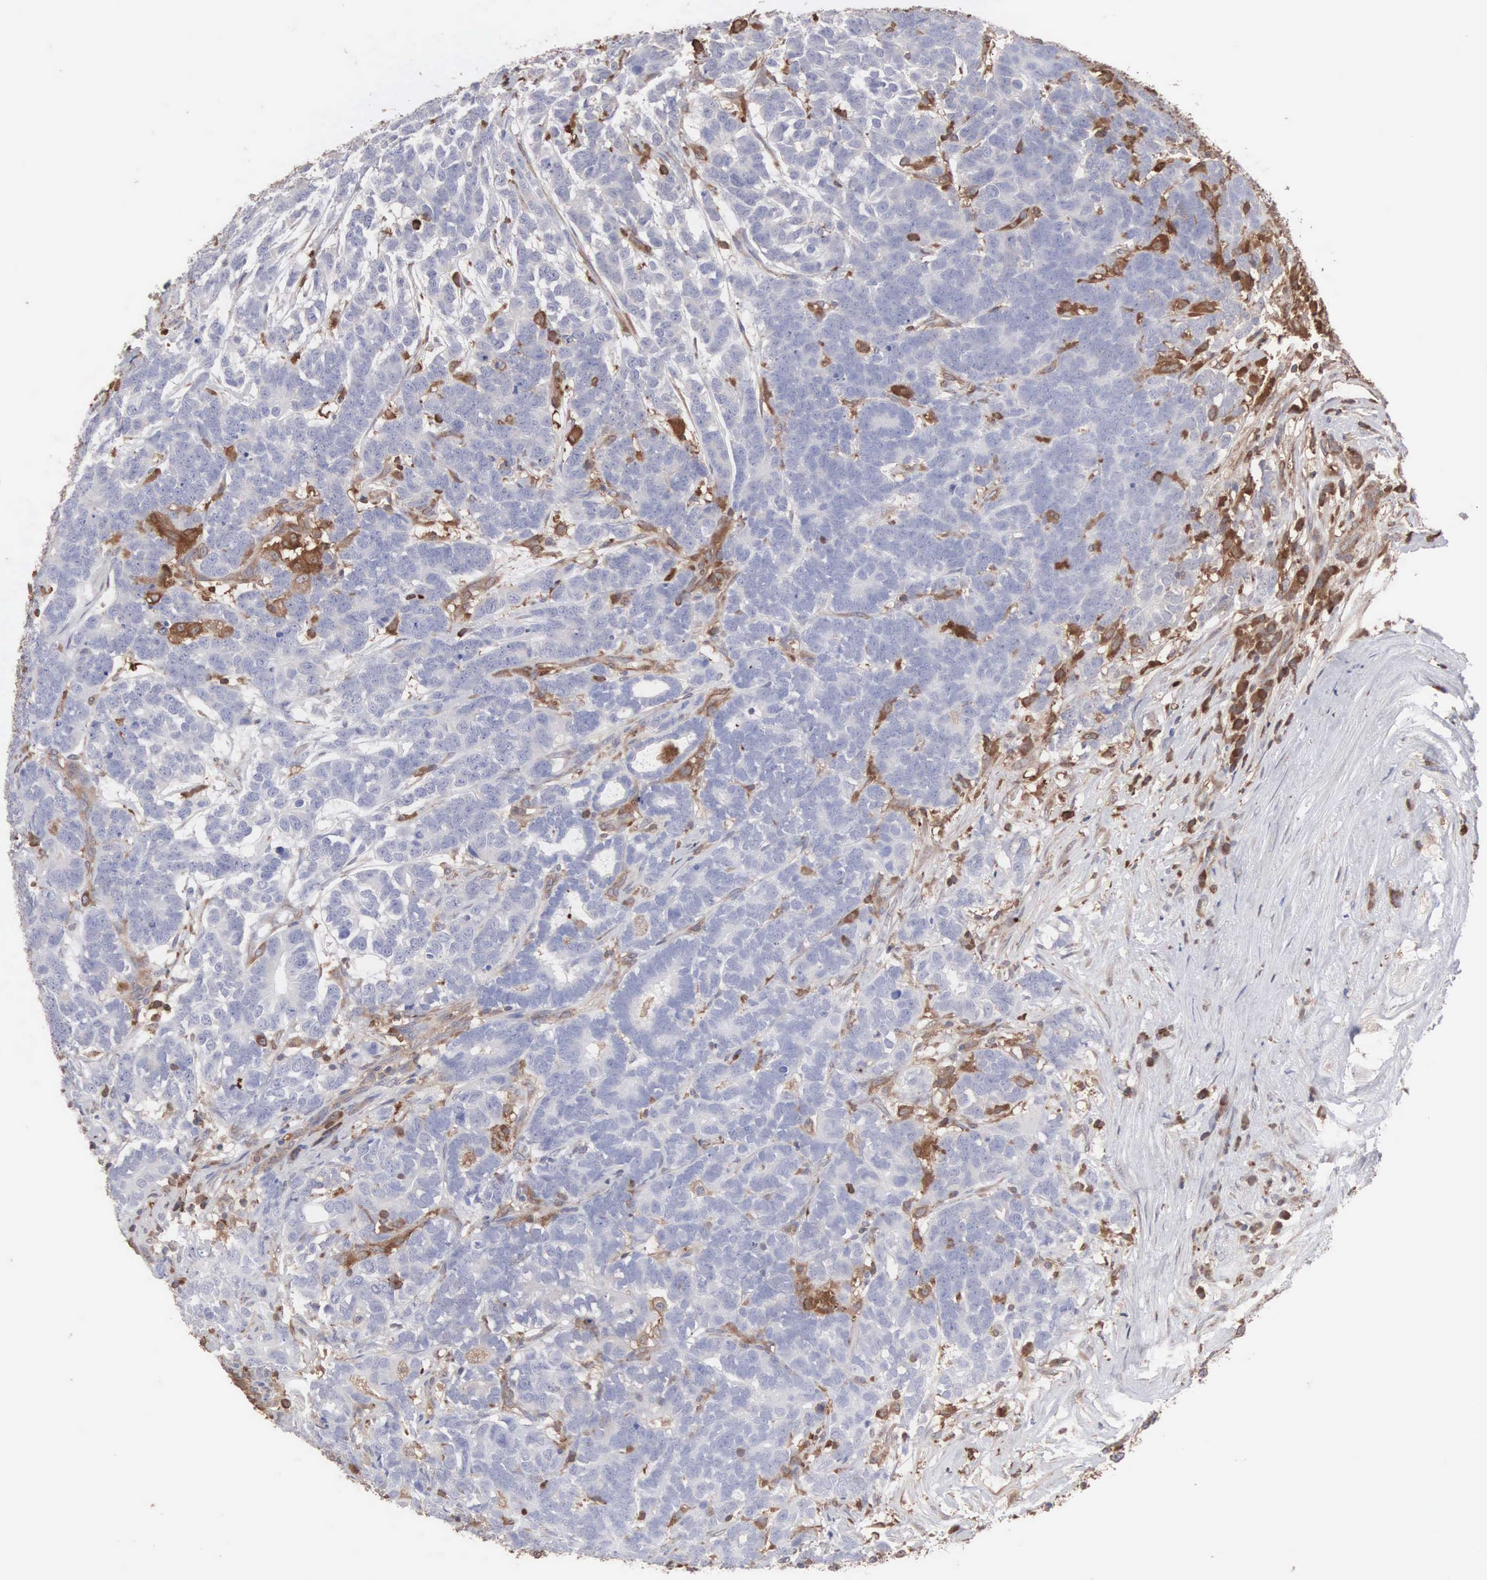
{"staining": {"intensity": "negative", "quantity": "none", "location": "none"}, "tissue": "testis cancer", "cell_type": "Tumor cells", "image_type": "cancer", "snomed": [{"axis": "morphology", "description": "Carcinoma, Embryonal, NOS"}, {"axis": "topography", "description": "Testis"}], "caption": "Testis cancer stained for a protein using IHC displays no staining tumor cells.", "gene": "MTHFD1", "patient": {"sex": "male", "age": 26}}